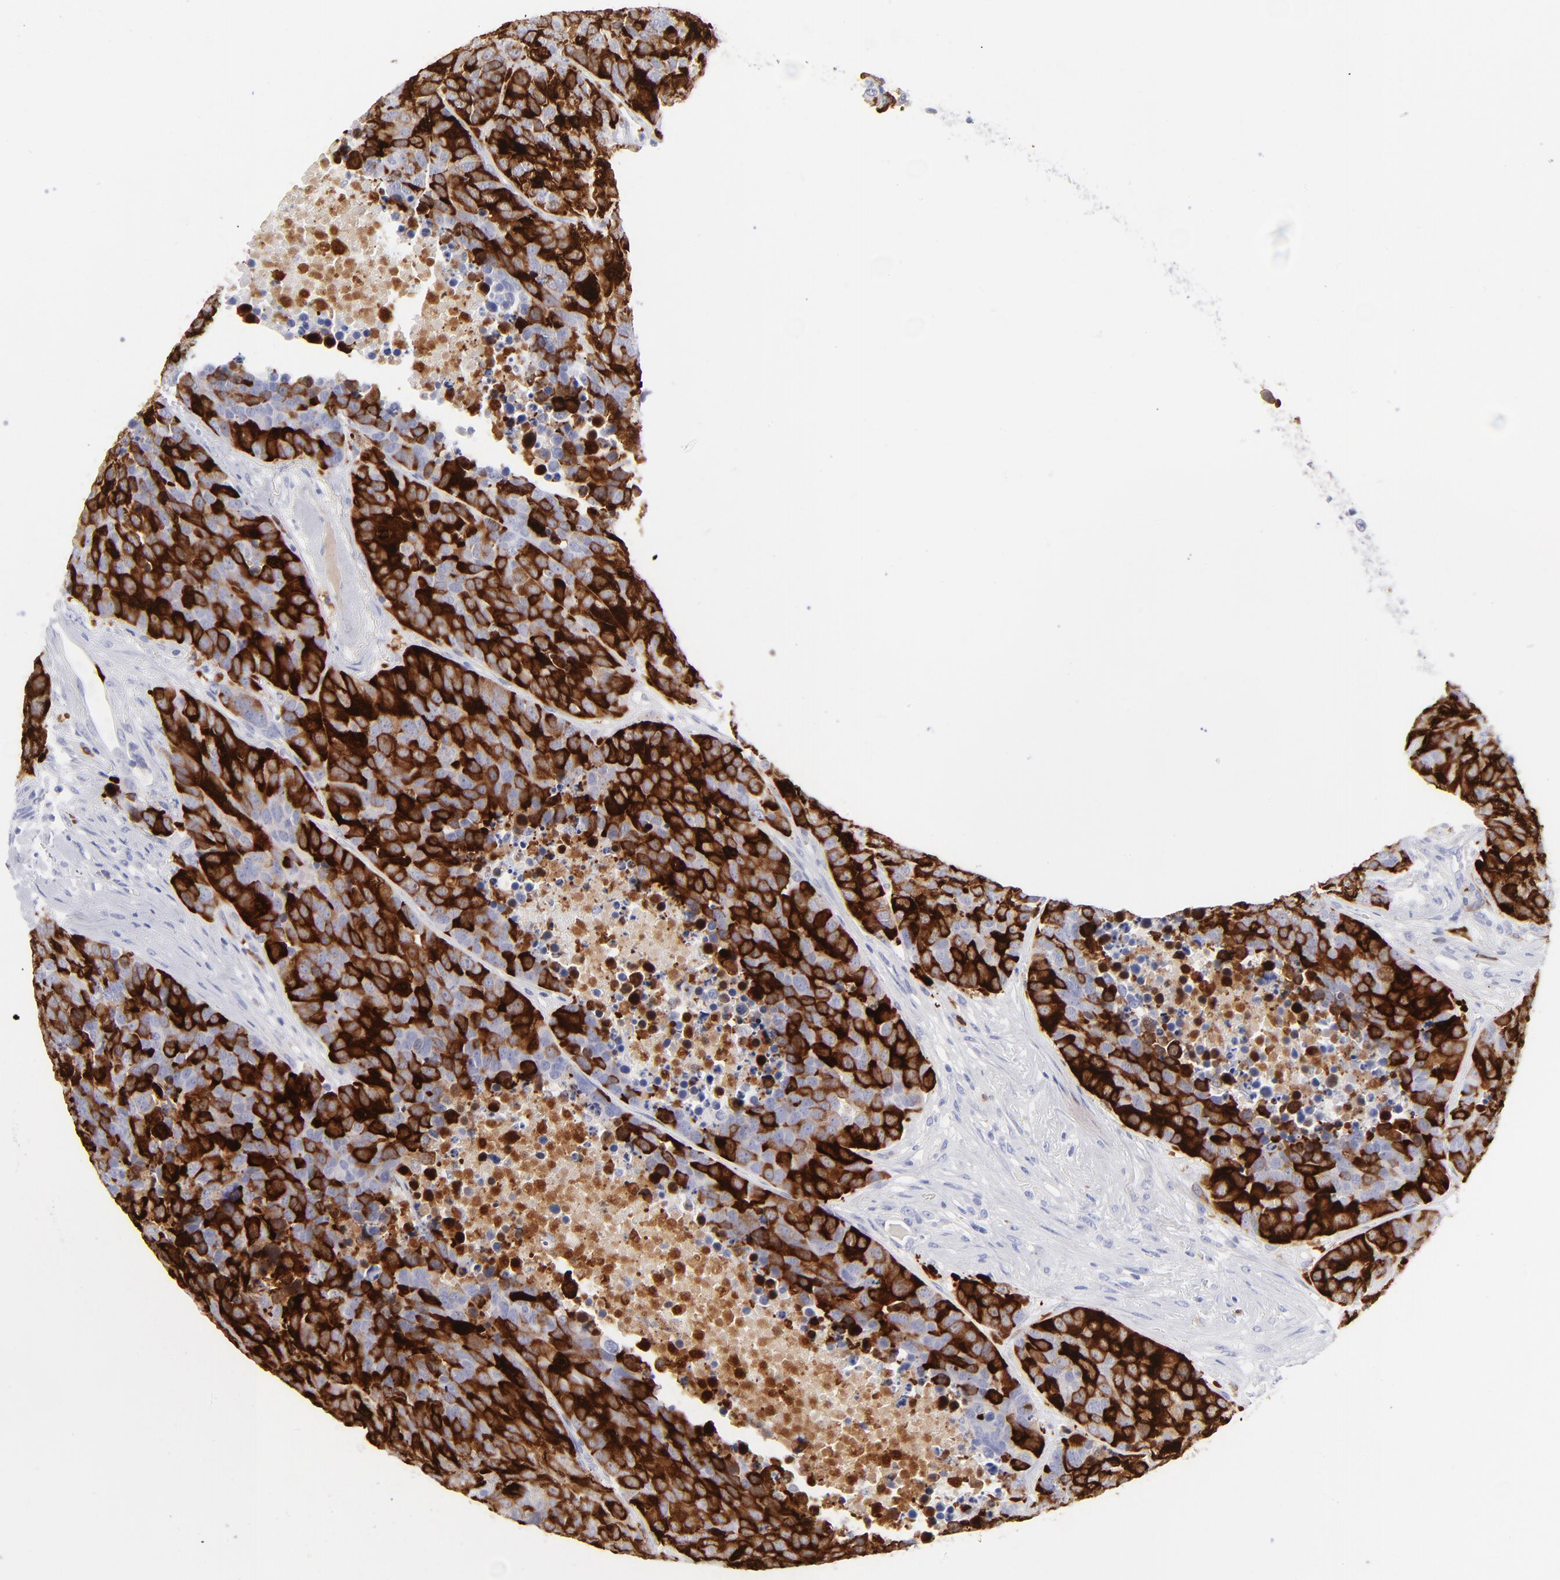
{"staining": {"intensity": "strong", "quantity": ">75%", "location": "cytoplasmic/membranous"}, "tissue": "carcinoid", "cell_type": "Tumor cells", "image_type": "cancer", "snomed": [{"axis": "morphology", "description": "Carcinoid, malignant, NOS"}, {"axis": "topography", "description": "Lung"}], "caption": "IHC of carcinoid (malignant) reveals high levels of strong cytoplasmic/membranous expression in about >75% of tumor cells. Using DAB (brown) and hematoxylin (blue) stains, captured at high magnification using brightfield microscopy.", "gene": "CCNB1", "patient": {"sex": "male", "age": 60}}